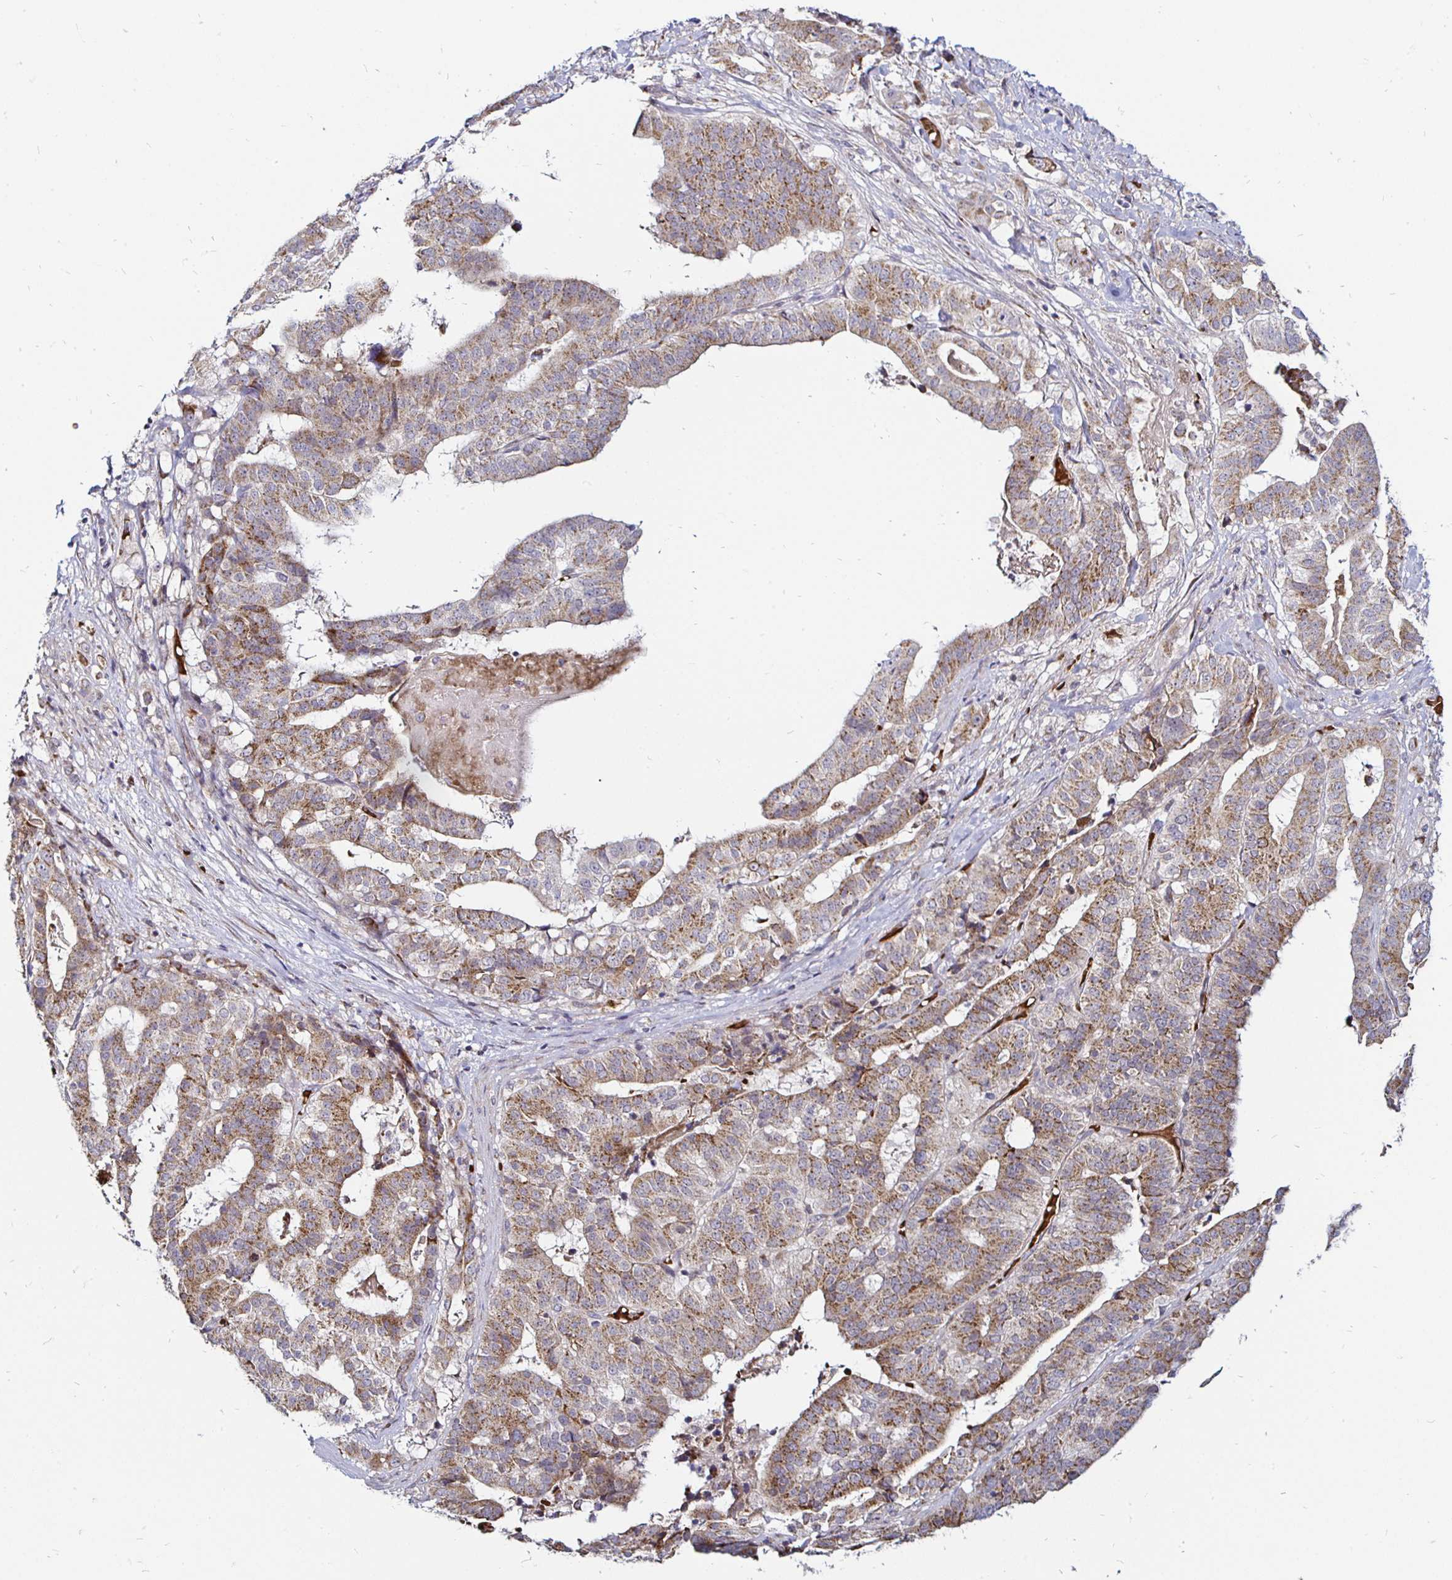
{"staining": {"intensity": "moderate", "quantity": "25%-75%", "location": "cytoplasmic/membranous"}, "tissue": "stomach cancer", "cell_type": "Tumor cells", "image_type": "cancer", "snomed": [{"axis": "morphology", "description": "Adenocarcinoma, NOS"}, {"axis": "topography", "description": "Stomach"}], "caption": "Protein staining of stomach adenocarcinoma tissue demonstrates moderate cytoplasmic/membranous positivity in approximately 25%-75% of tumor cells.", "gene": "ATG3", "patient": {"sex": "male", "age": 48}}